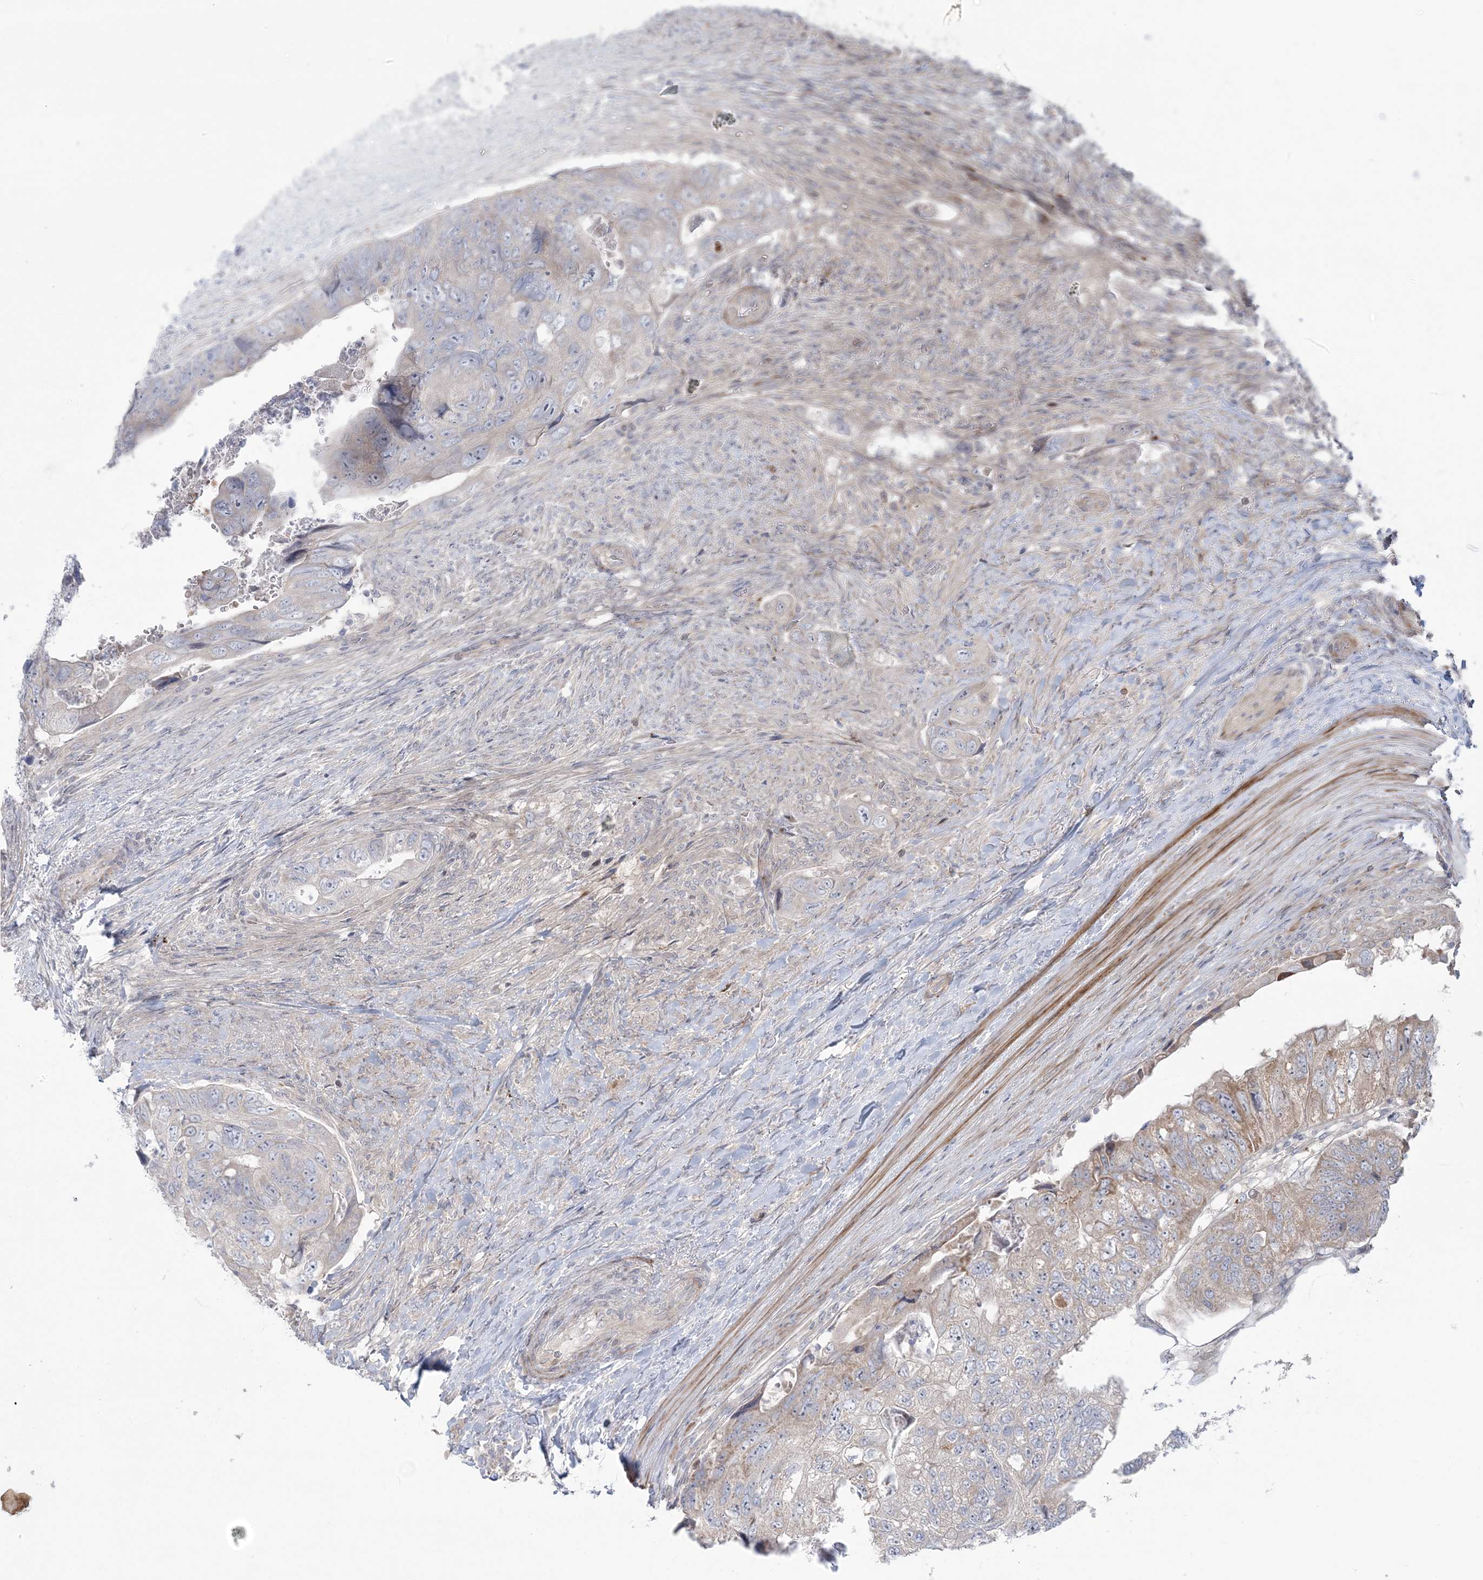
{"staining": {"intensity": "negative", "quantity": "none", "location": "none"}, "tissue": "colorectal cancer", "cell_type": "Tumor cells", "image_type": "cancer", "snomed": [{"axis": "morphology", "description": "Adenocarcinoma, NOS"}, {"axis": "topography", "description": "Rectum"}], "caption": "This is a histopathology image of immunohistochemistry (IHC) staining of adenocarcinoma (colorectal), which shows no positivity in tumor cells.", "gene": "NUDT9", "patient": {"sex": "male", "age": 63}}